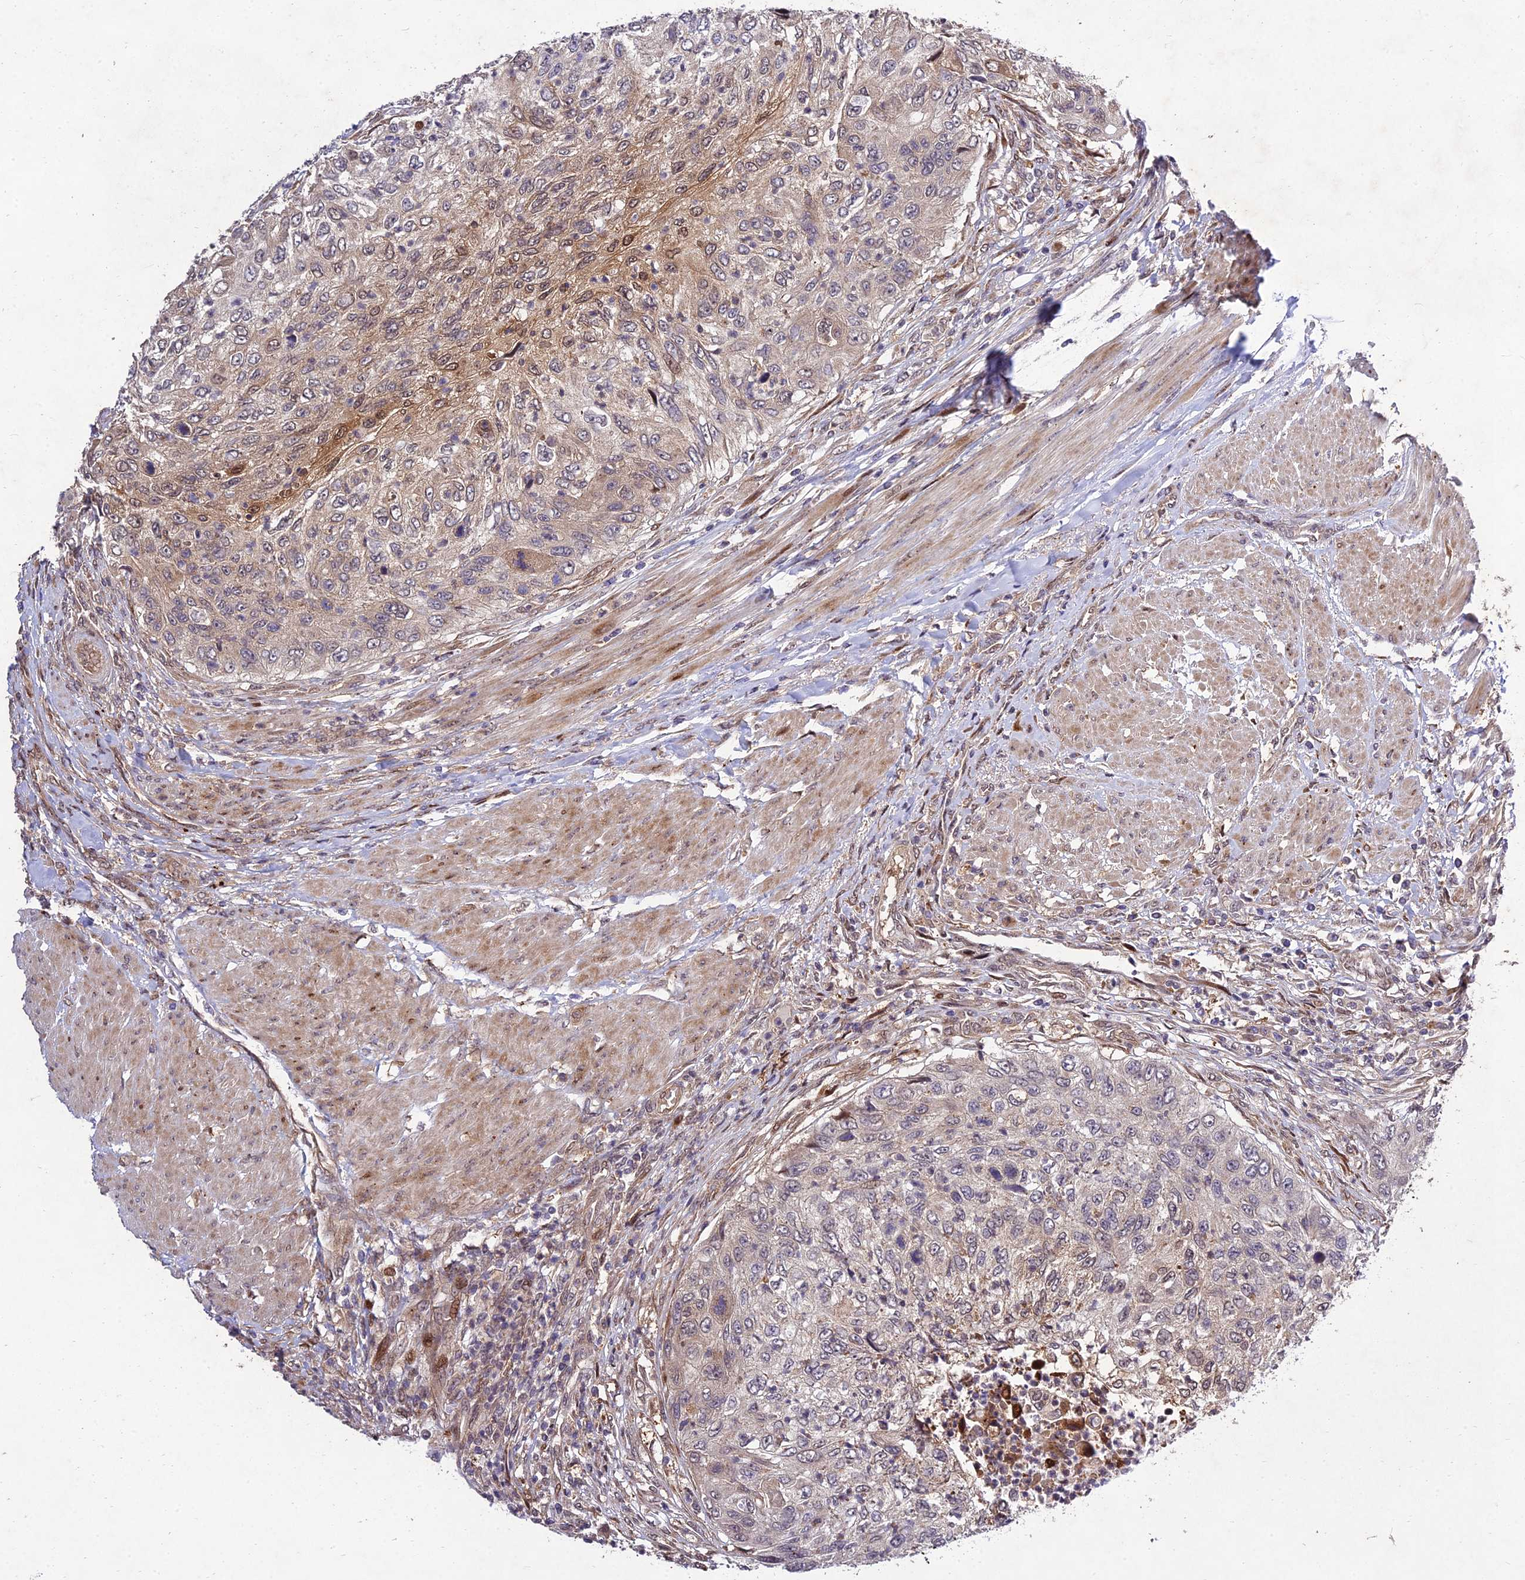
{"staining": {"intensity": "weak", "quantity": "25%-75%", "location": "cytoplasmic/membranous"}, "tissue": "urothelial cancer", "cell_type": "Tumor cells", "image_type": "cancer", "snomed": [{"axis": "morphology", "description": "Urothelial carcinoma, High grade"}, {"axis": "topography", "description": "Urinary bladder"}], "caption": "Immunohistochemical staining of high-grade urothelial carcinoma shows low levels of weak cytoplasmic/membranous protein expression in approximately 25%-75% of tumor cells. The staining was performed using DAB (3,3'-diaminobenzidine) to visualize the protein expression in brown, while the nuclei were stained in blue with hematoxylin (Magnification: 20x).", "gene": "MKKS", "patient": {"sex": "female", "age": 60}}